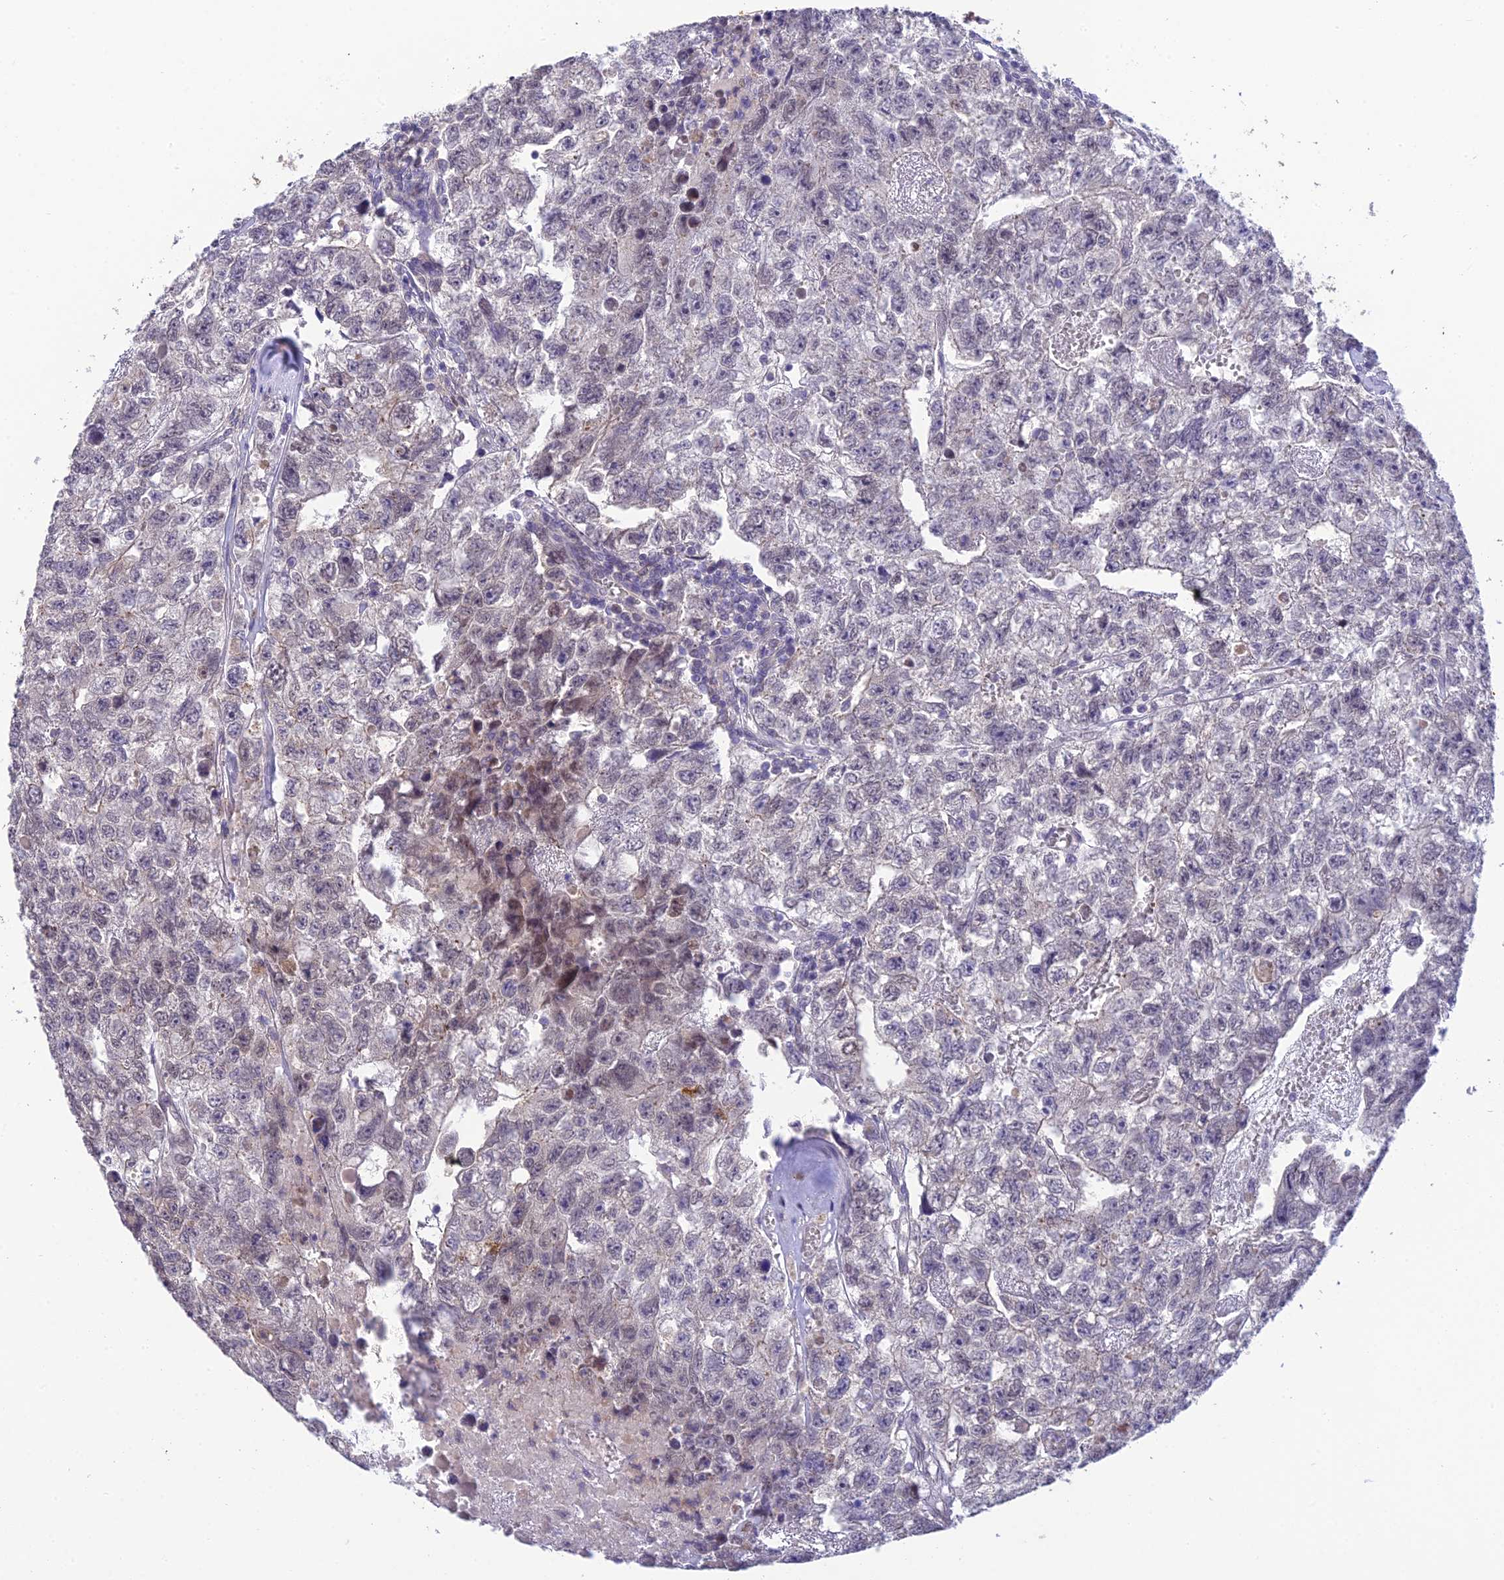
{"staining": {"intensity": "negative", "quantity": "none", "location": "none"}, "tissue": "testis cancer", "cell_type": "Tumor cells", "image_type": "cancer", "snomed": [{"axis": "morphology", "description": "Carcinoma, Embryonal, NOS"}, {"axis": "topography", "description": "Testis"}], "caption": "Protein analysis of testis embryonal carcinoma displays no significant staining in tumor cells.", "gene": "BMT2", "patient": {"sex": "male", "age": 26}}